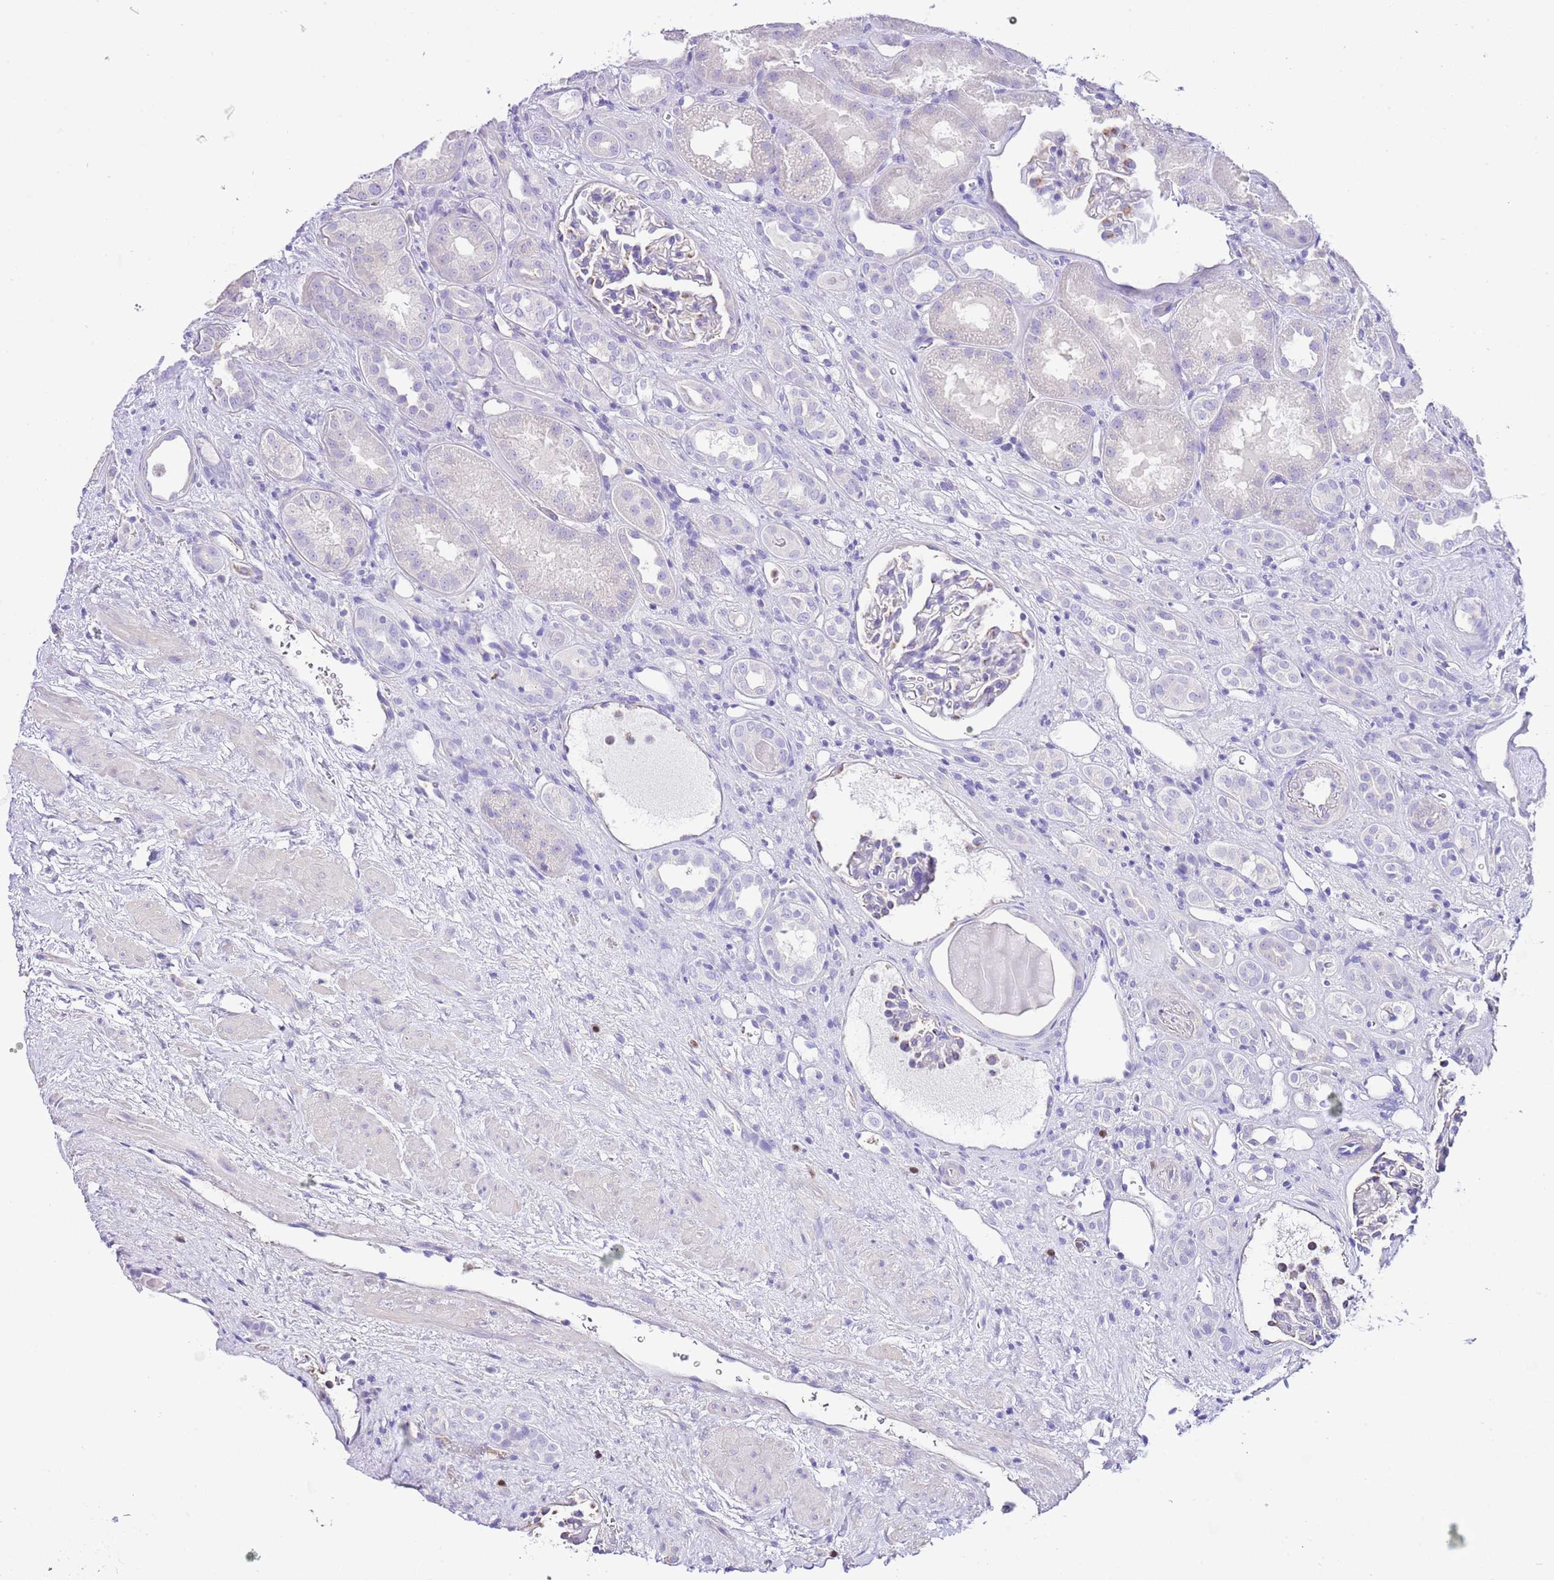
{"staining": {"intensity": "negative", "quantity": "none", "location": "none"}, "tissue": "kidney", "cell_type": "Cells in glomeruli", "image_type": "normal", "snomed": [{"axis": "morphology", "description": "Normal tissue, NOS"}, {"axis": "topography", "description": "Kidney"}], "caption": "Immunohistochemistry image of normal kidney stained for a protein (brown), which demonstrates no staining in cells in glomeruli.", "gene": "BHLHA15", "patient": {"sex": "male", "age": 61}}